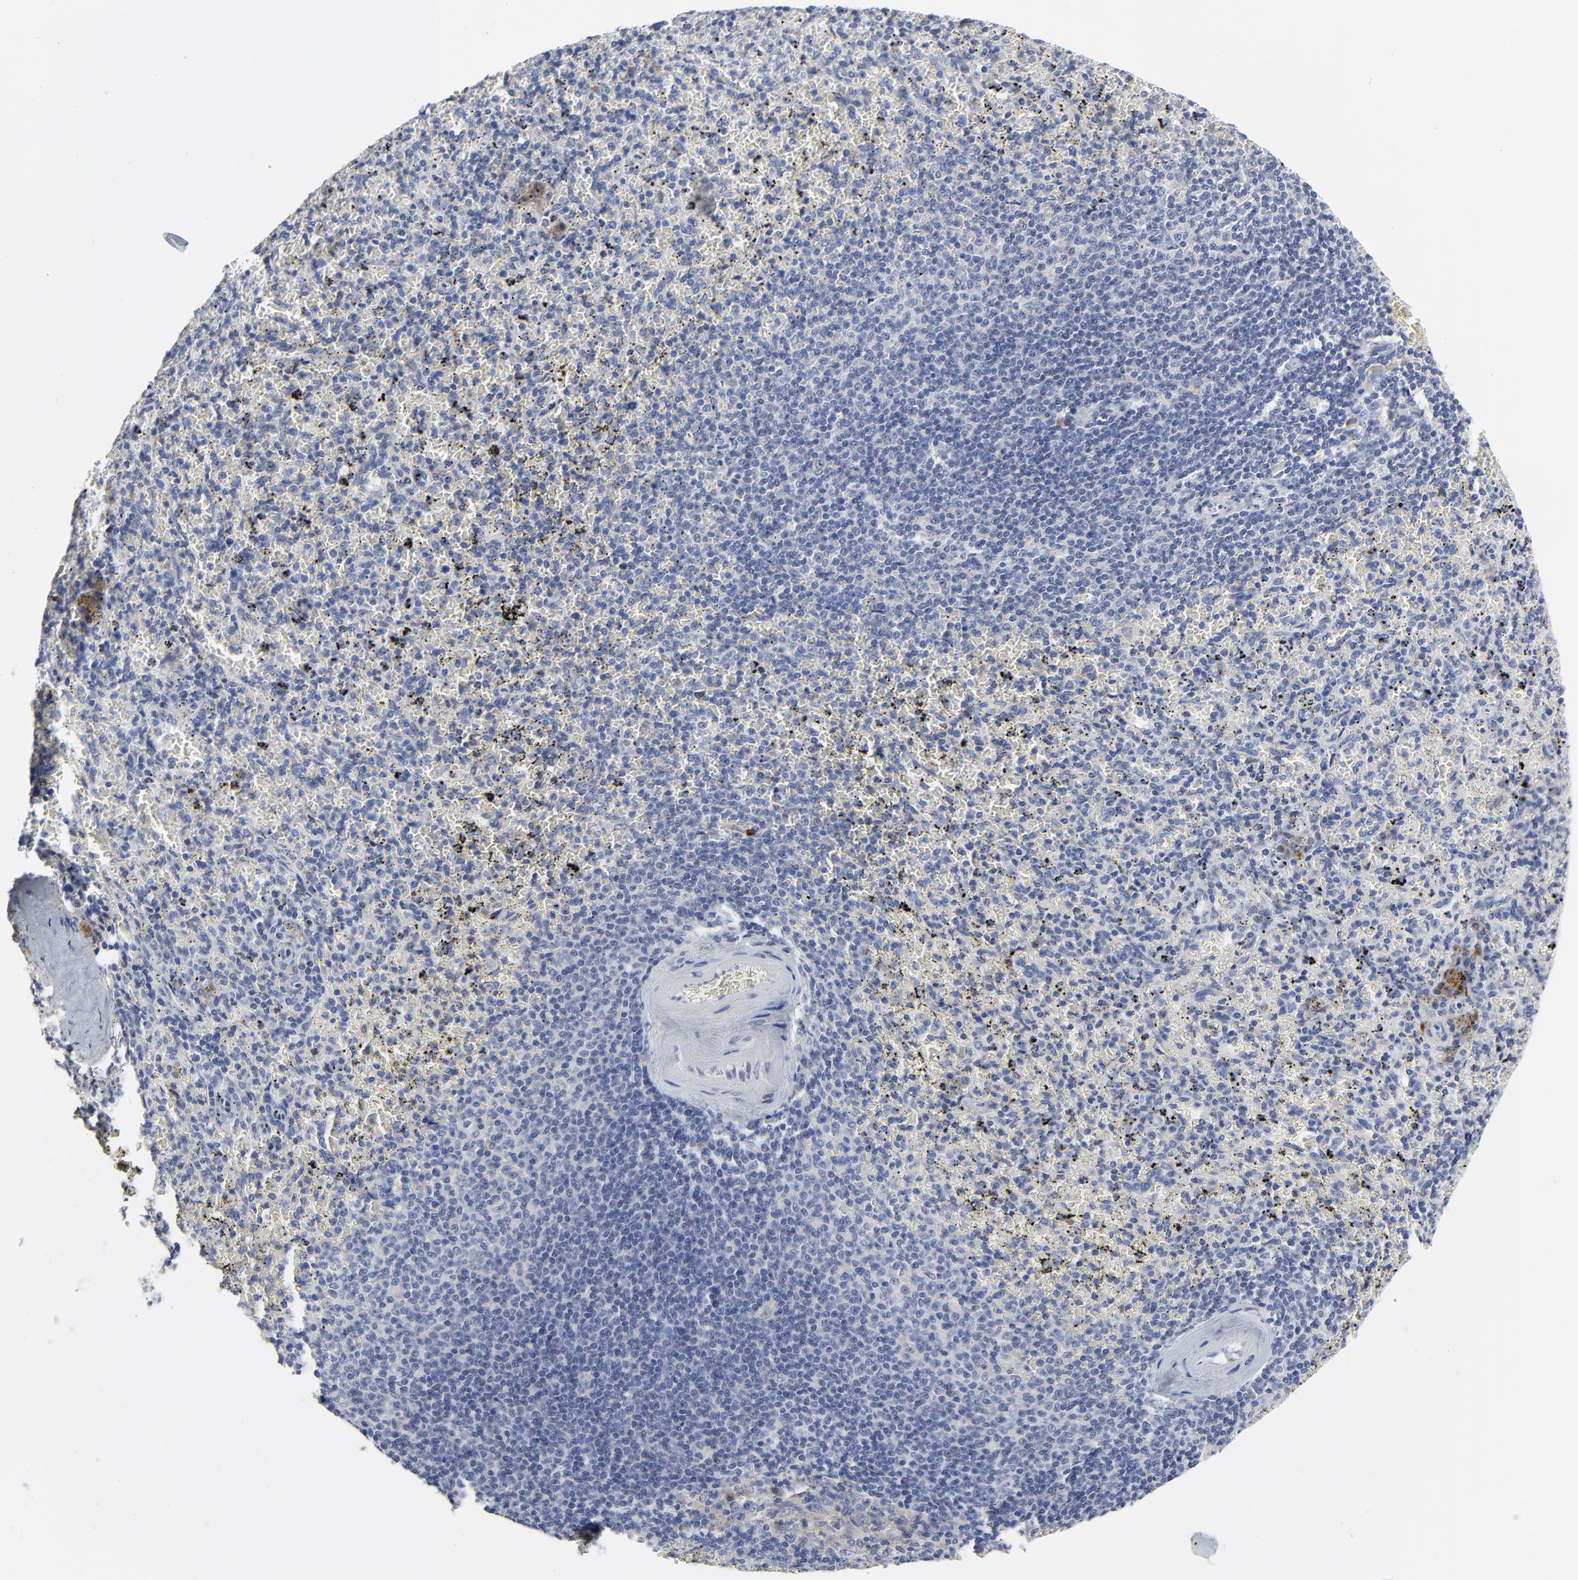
{"staining": {"intensity": "negative", "quantity": "none", "location": "none"}, "tissue": "spleen", "cell_type": "Cells in red pulp", "image_type": "normal", "snomed": [{"axis": "morphology", "description": "Normal tissue, NOS"}, {"axis": "topography", "description": "Spleen"}], "caption": "Spleen stained for a protein using immunohistochemistry (IHC) shows no positivity cells in red pulp.", "gene": "NLGN3", "patient": {"sex": "female", "age": 43}}